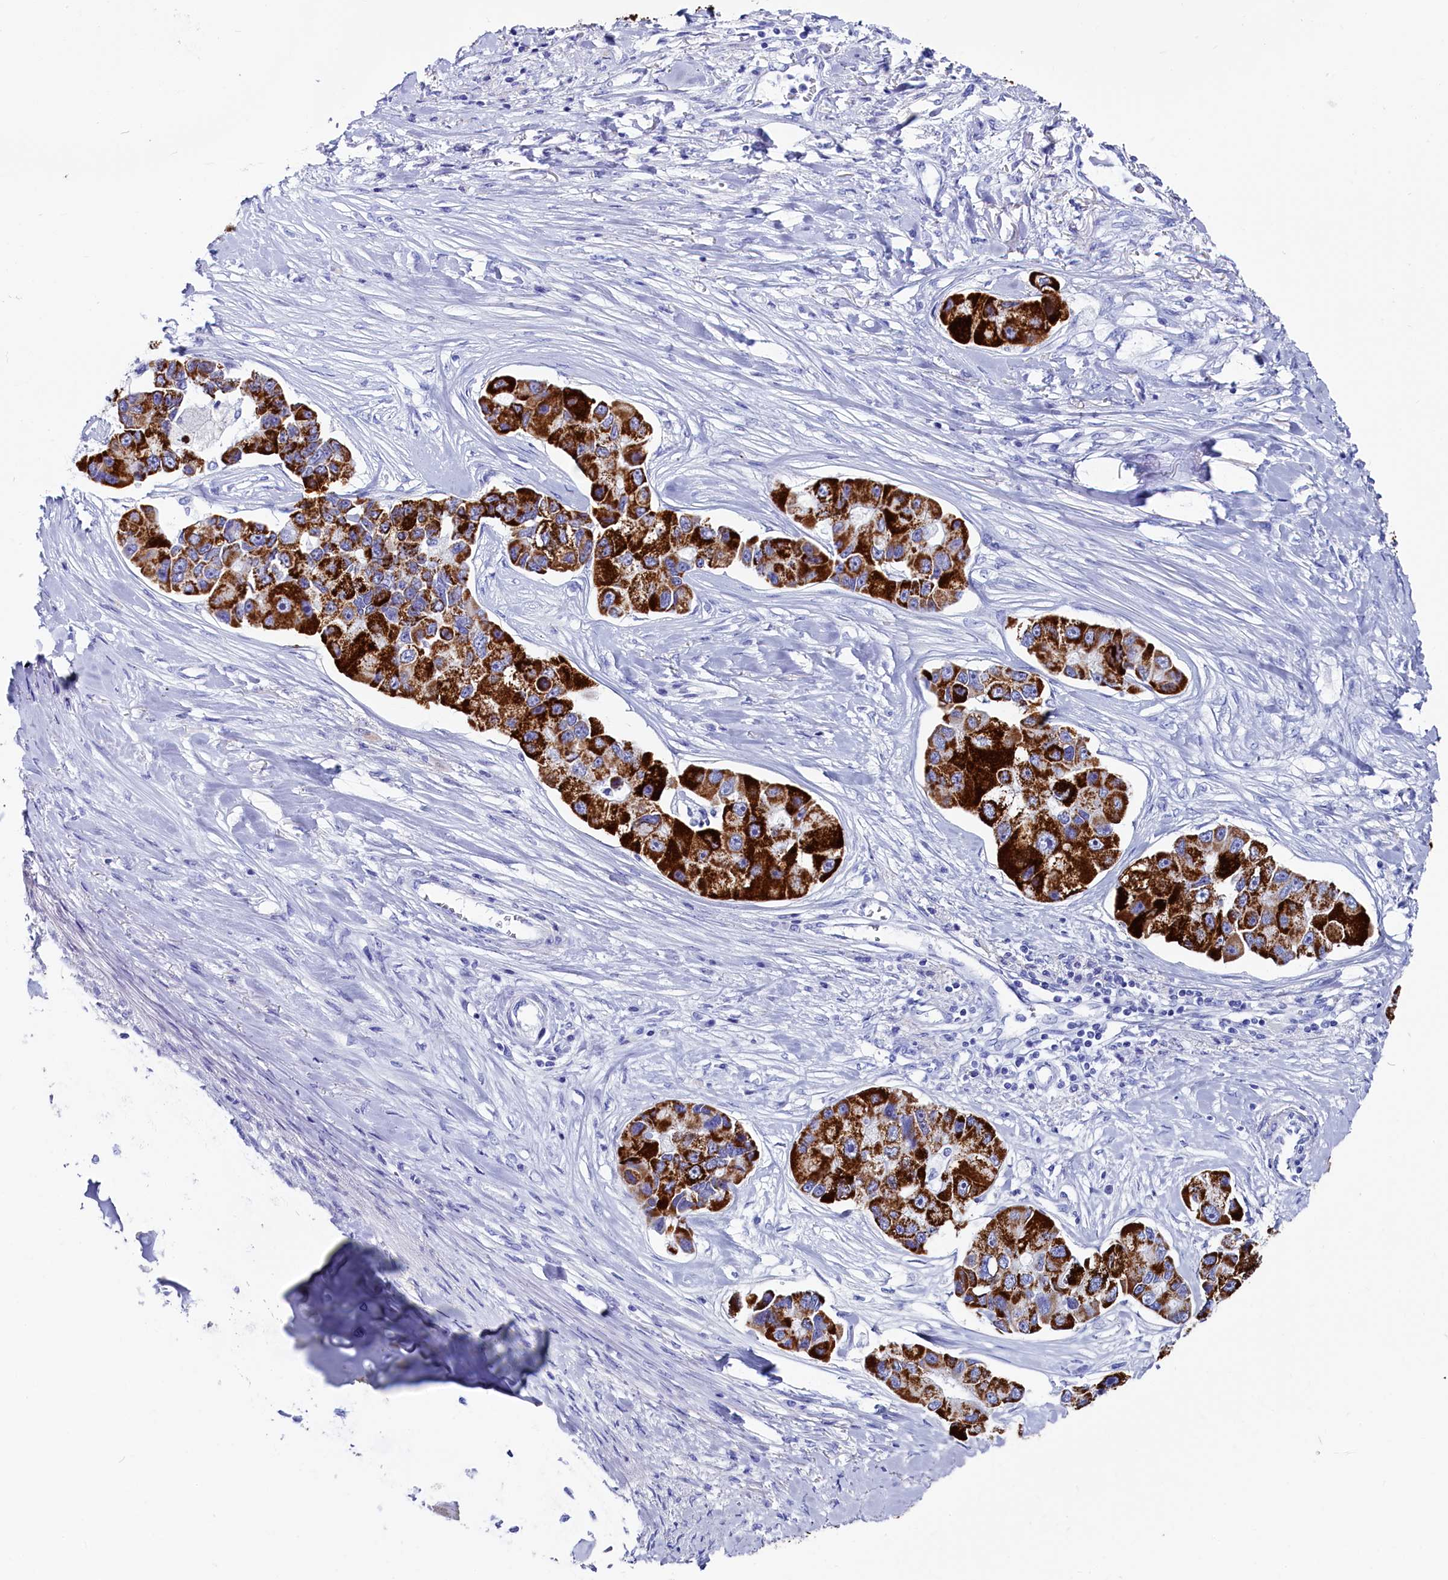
{"staining": {"intensity": "strong", "quantity": ">75%", "location": "cytoplasmic/membranous"}, "tissue": "lung cancer", "cell_type": "Tumor cells", "image_type": "cancer", "snomed": [{"axis": "morphology", "description": "Adenocarcinoma, NOS"}, {"axis": "topography", "description": "Lung"}], "caption": "Strong cytoplasmic/membranous positivity for a protein is appreciated in about >75% of tumor cells of lung cancer (adenocarcinoma) using IHC.", "gene": "ANKRD29", "patient": {"sex": "female", "age": 54}}